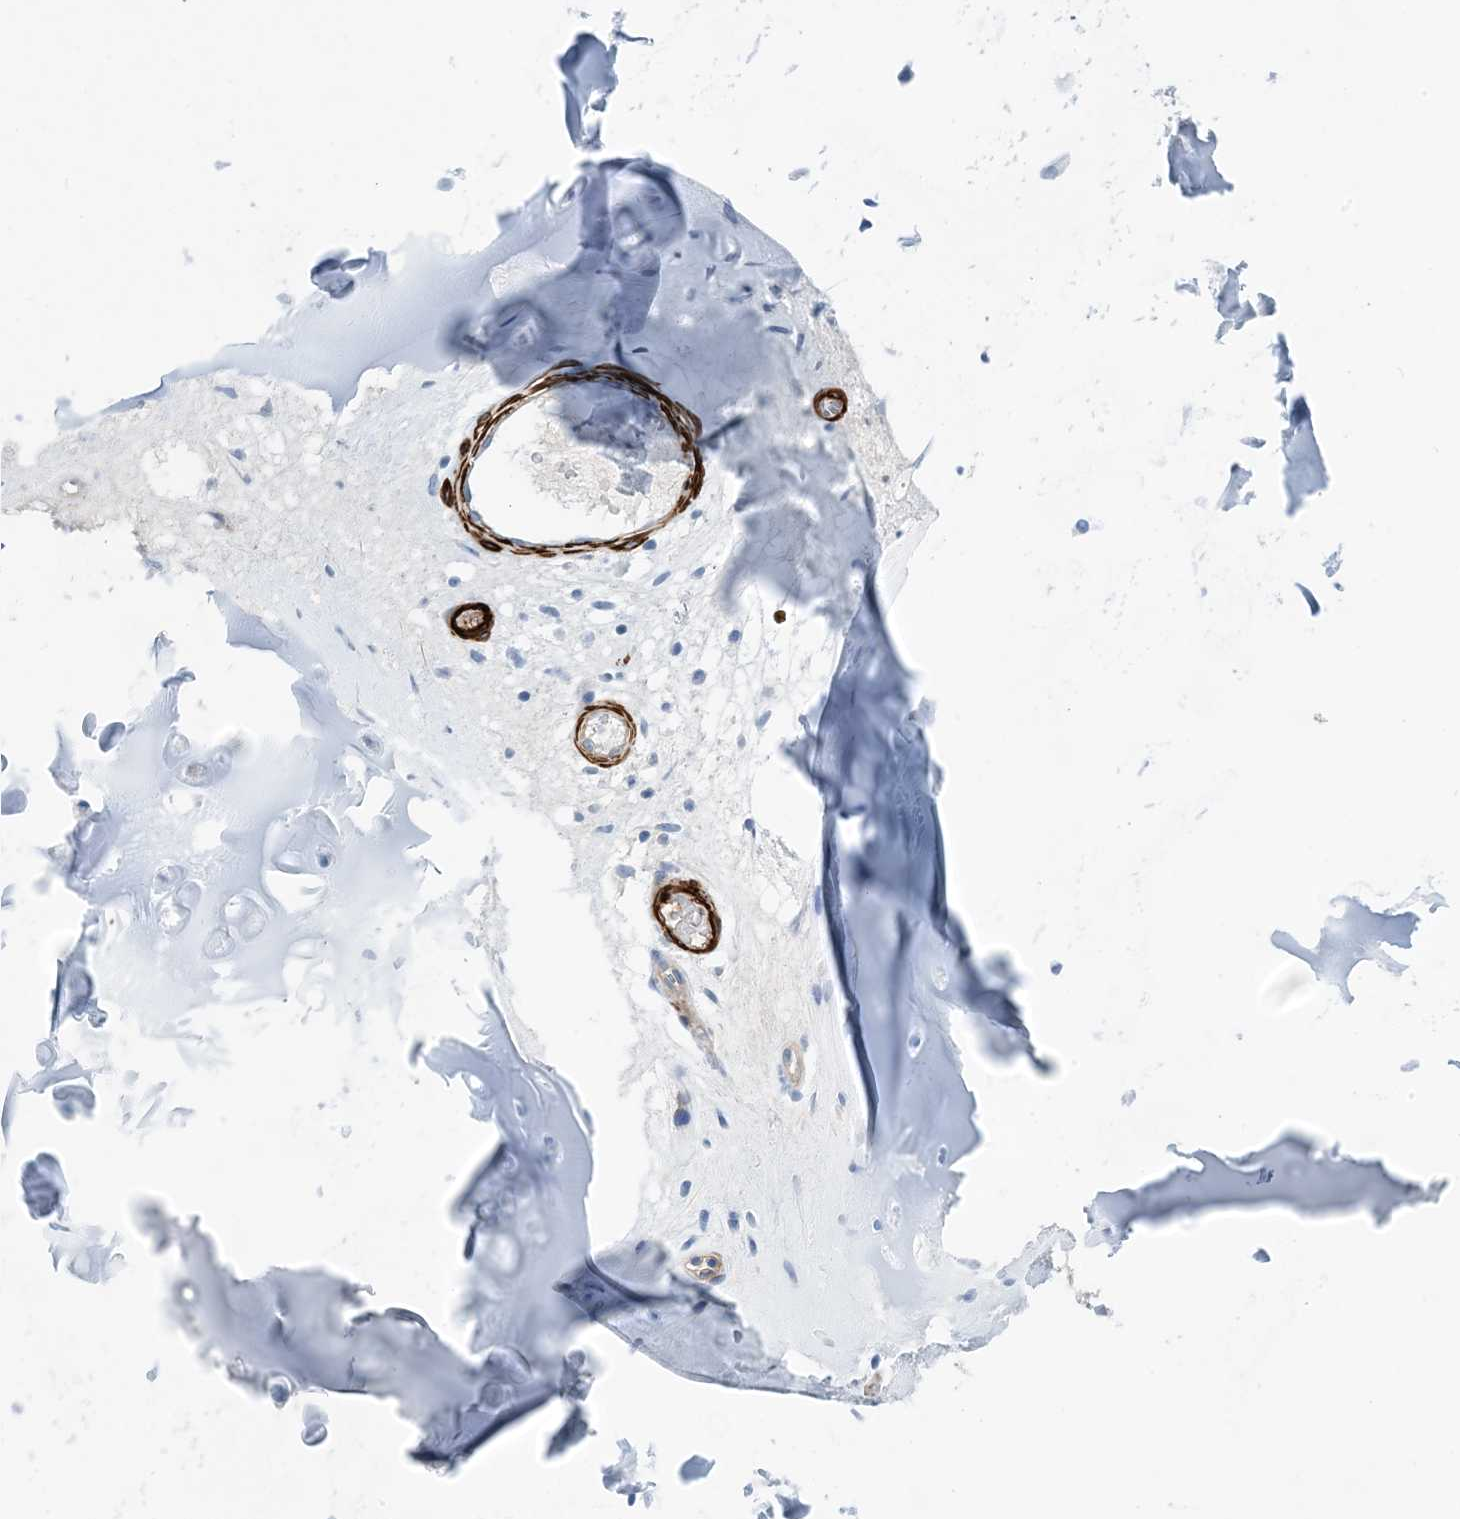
{"staining": {"intensity": "negative", "quantity": "none", "location": "none"}, "tissue": "adipose tissue", "cell_type": "Adipocytes", "image_type": "normal", "snomed": [{"axis": "morphology", "description": "Normal tissue, NOS"}, {"axis": "morphology", "description": "Basal cell carcinoma"}, {"axis": "topography", "description": "Cartilage tissue"}, {"axis": "topography", "description": "Nasopharynx"}, {"axis": "topography", "description": "Oral tissue"}], "caption": "DAB (3,3'-diaminobenzidine) immunohistochemical staining of unremarkable adipose tissue demonstrates no significant expression in adipocytes.", "gene": "SHANK1", "patient": {"sex": "female", "age": 77}}